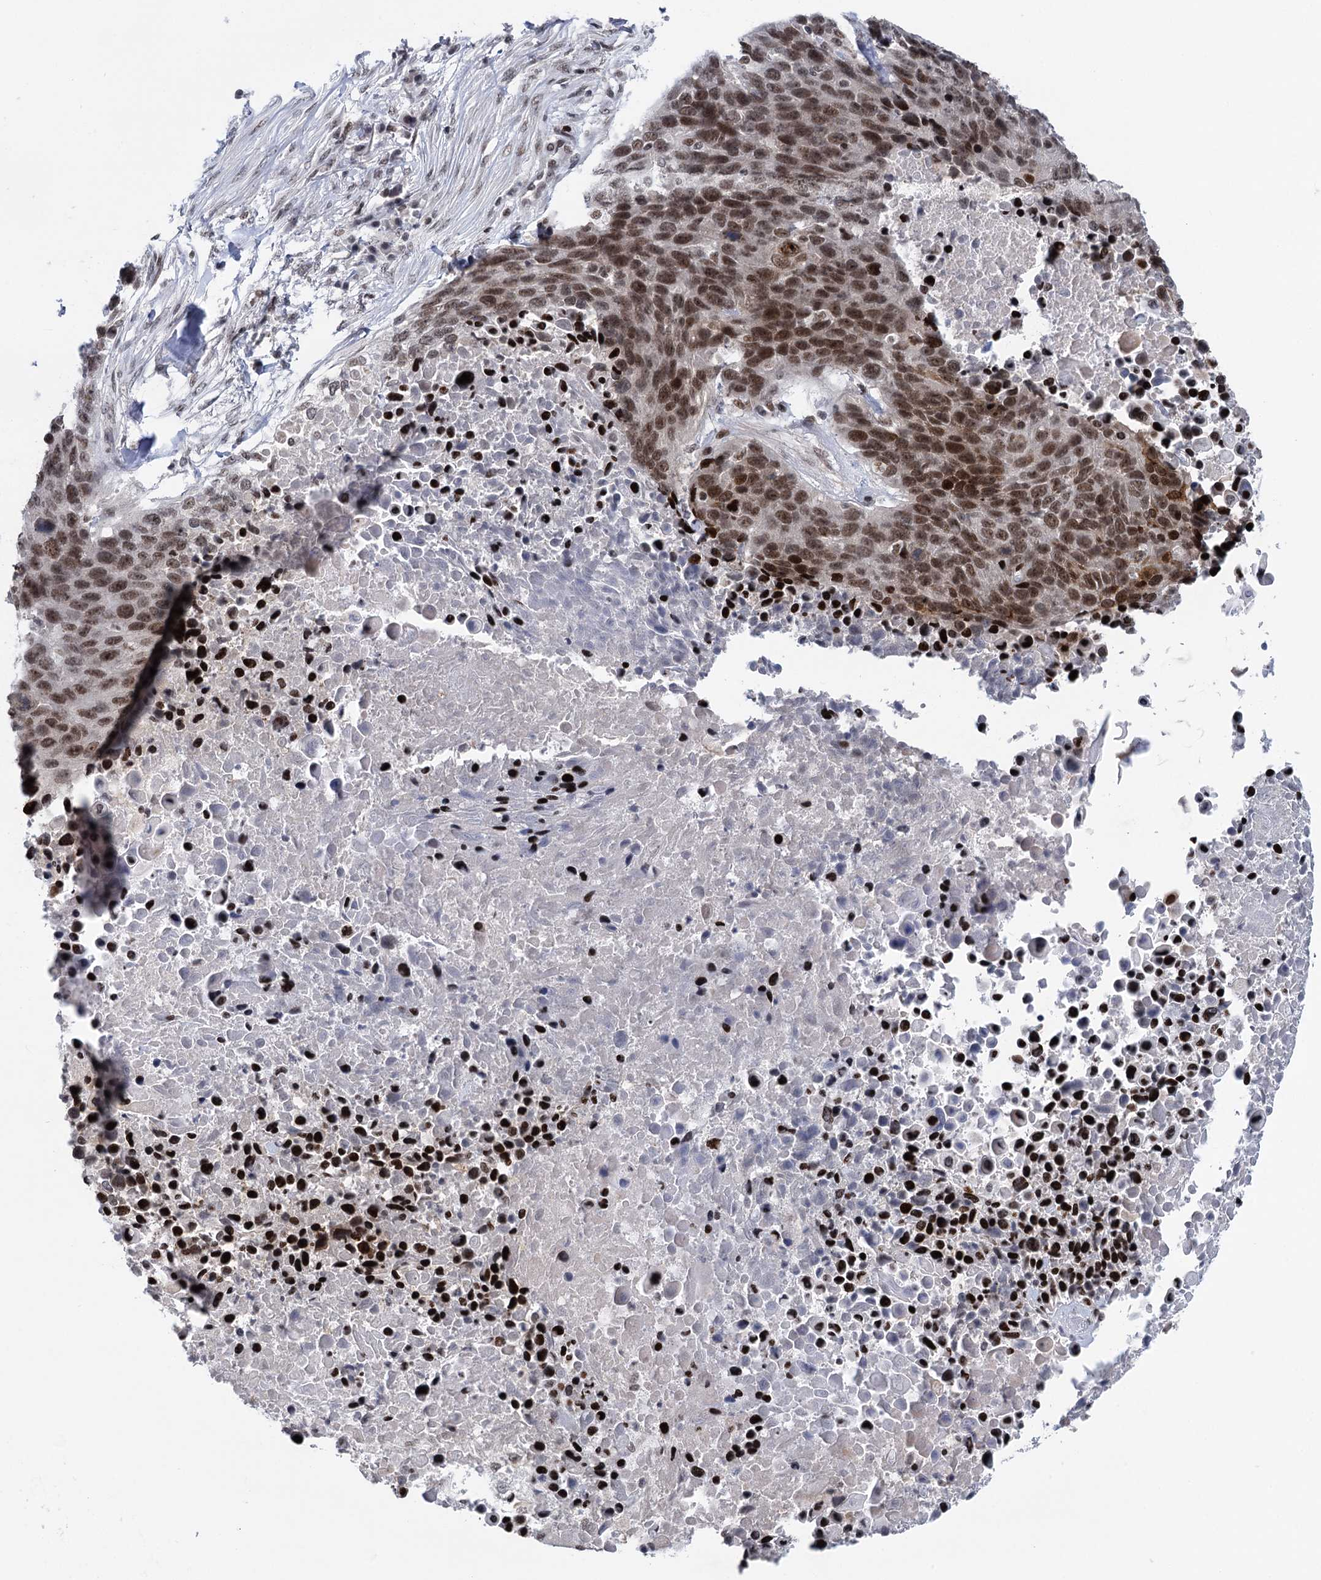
{"staining": {"intensity": "moderate", "quantity": ">75%", "location": "nuclear"}, "tissue": "lung cancer", "cell_type": "Tumor cells", "image_type": "cancer", "snomed": [{"axis": "morphology", "description": "Normal tissue, NOS"}, {"axis": "morphology", "description": "Squamous cell carcinoma, NOS"}, {"axis": "topography", "description": "Lymph node"}, {"axis": "topography", "description": "Lung"}], "caption": "This is a micrograph of immunohistochemistry staining of lung cancer, which shows moderate positivity in the nuclear of tumor cells.", "gene": "ZCCHC10", "patient": {"sex": "male", "age": 66}}